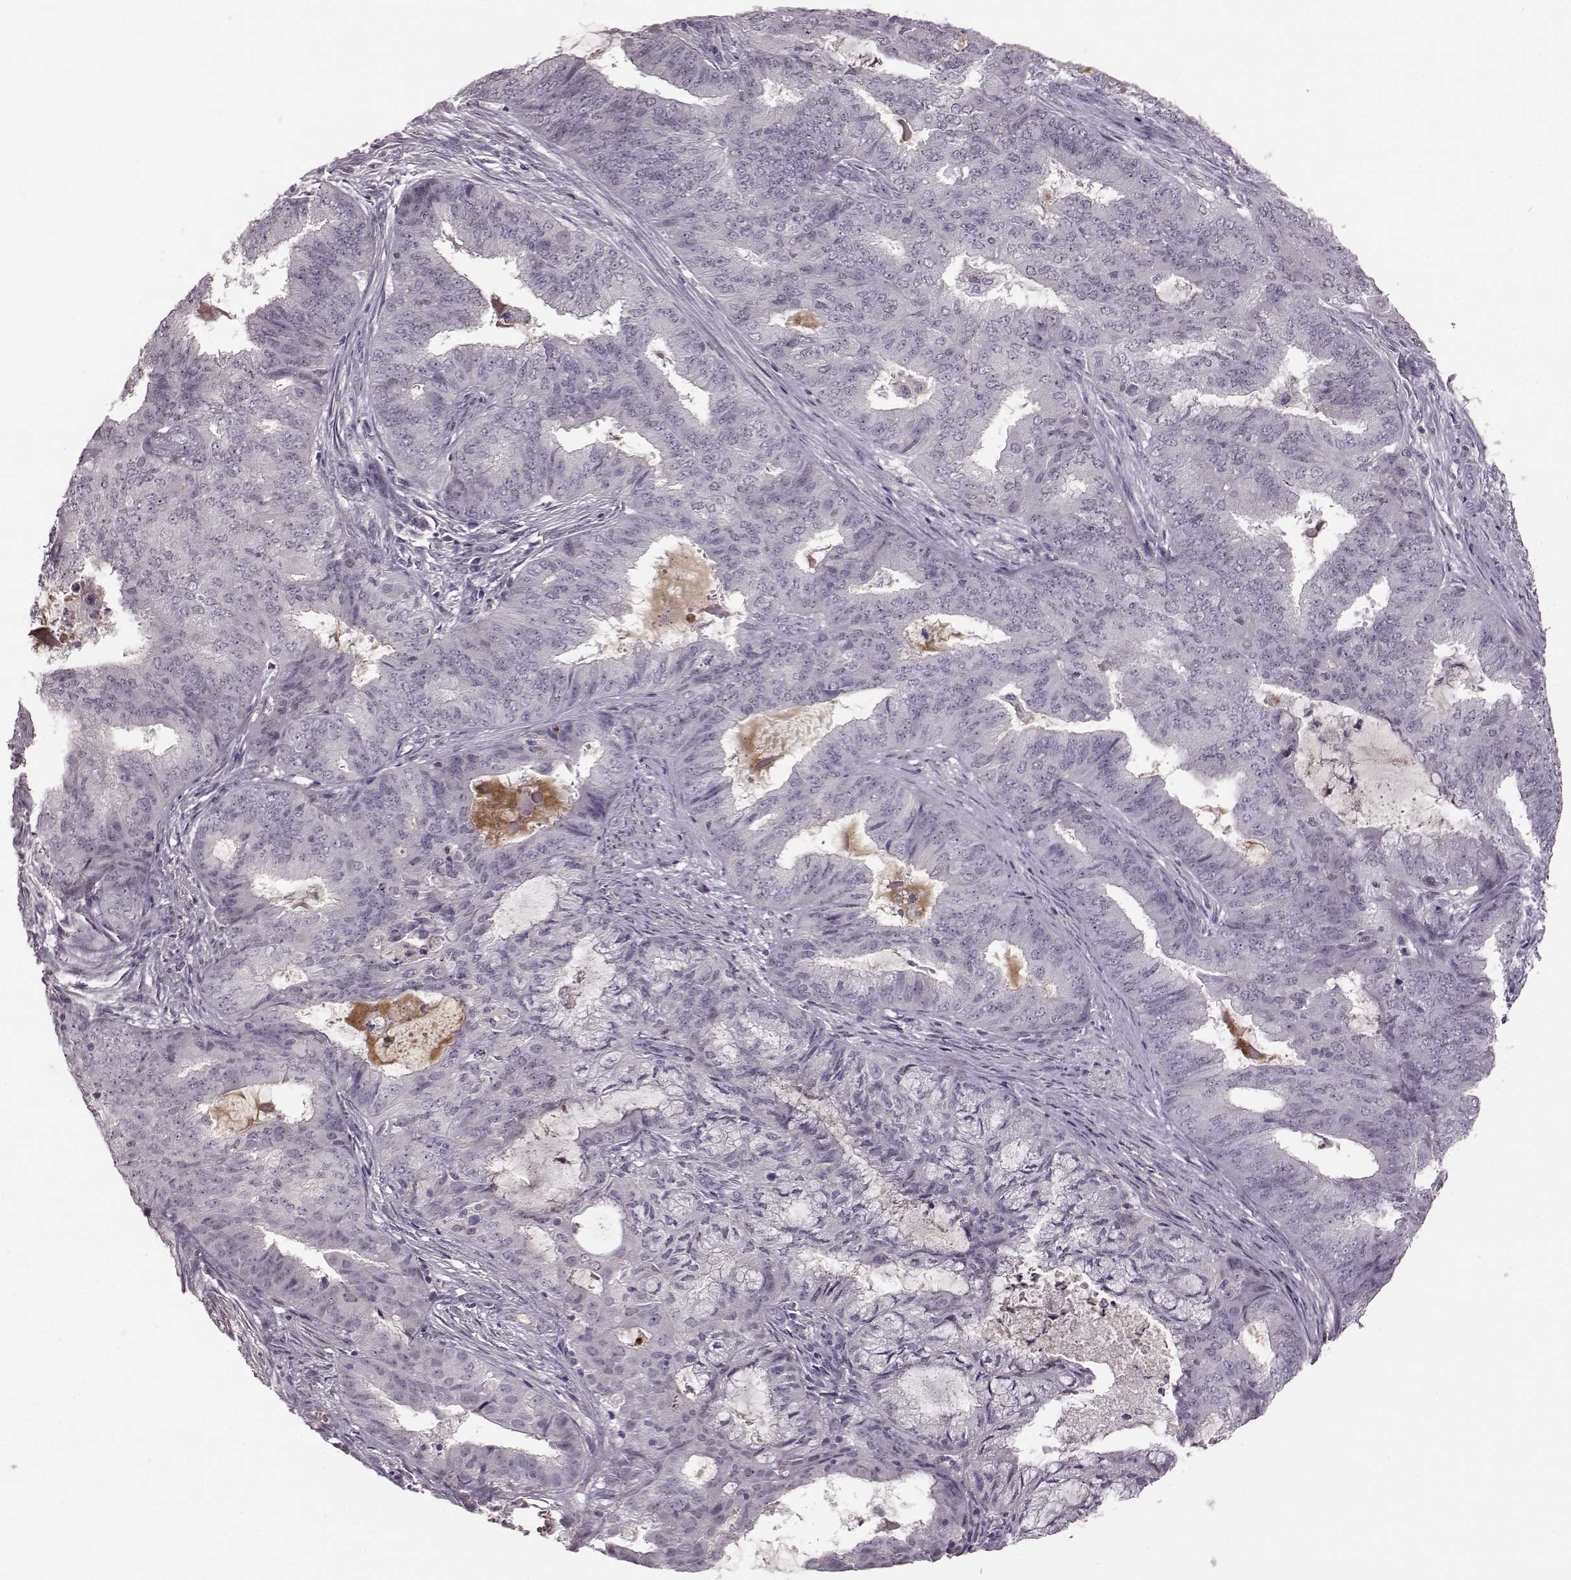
{"staining": {"intensity": "negative", "quantity": "none", "location": "none"}, "tissue": "endometrial cancer", "cell_type": "Tumor cells", "image_type": "cancer", "snomed": [{"axis": "morphology", "description": "Adenocarcinoma, NOS"}, {"axis": "topography", "description": "Endometrium"}], "caption": "Adenocarcinoma (endometrial) was stained to show a protein in brown. There is no significant expression in tumor cells. The staining is performed using DAB brown chromogen with nuclei counter-stained in using hematoxylin.", "gene": "CNGA3", "patient": {"sex": "female", "age": 62}}